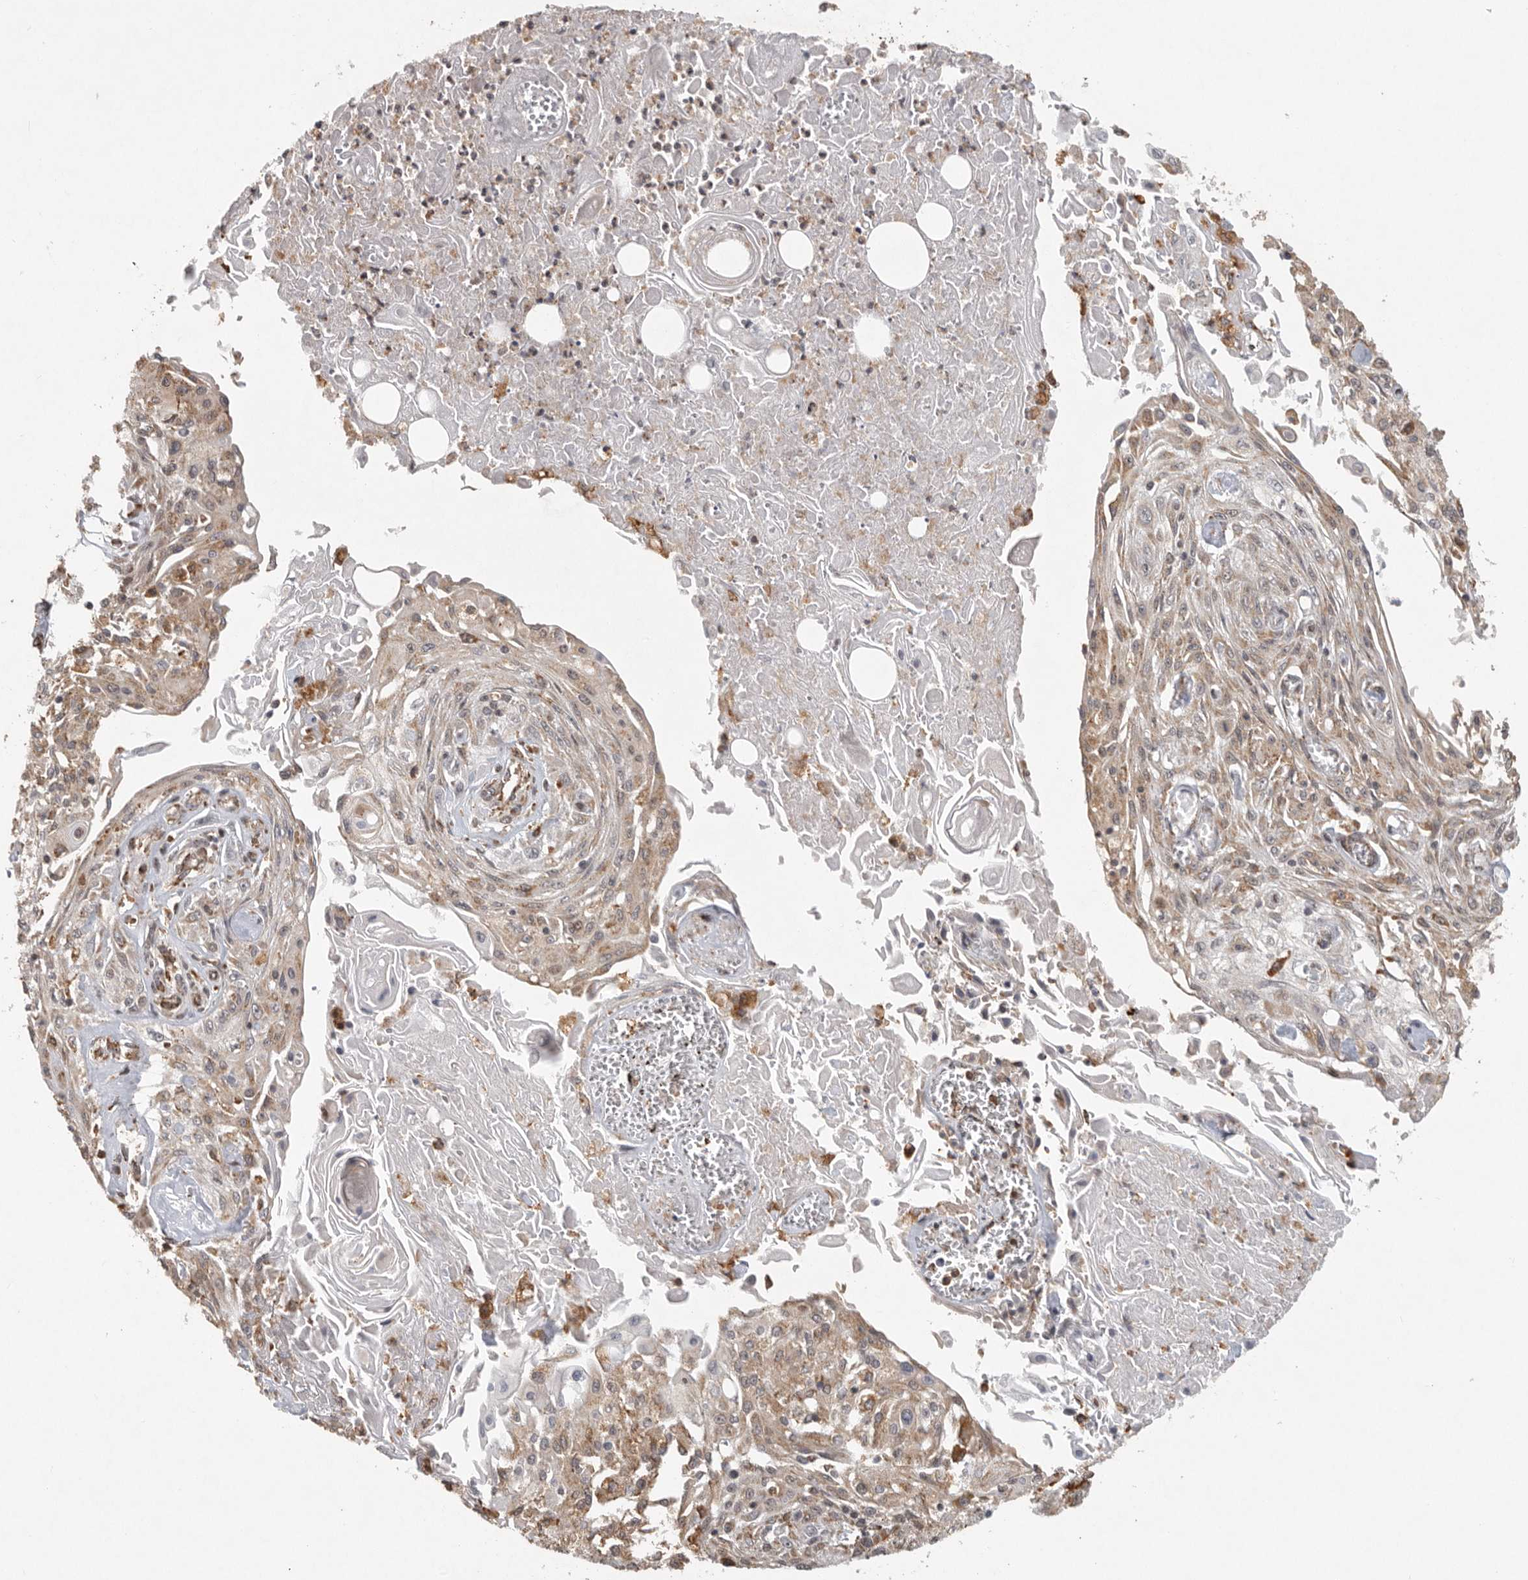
{"staining": {"intensity": "weak", "quantity": "25%-75%", "location": "cytoplasmic/membranous"}, "tissue": "skin cancer", "cell_type": "Tumor cells", "image_type": "cancer", "snomed": [{"axis": "morphology", "description": "Squamous cell carcinoma, NOS"}, {"axis": "morphology", "description": "Squamous cell carcinoma, metastatic, NOS"}, {"axis": "topography", "description": "Skin"}, {"axis": "topography", "description": "Lymph node"}], "caption": "Skin cancer (metastatic squamous cell carcinoma) stained with a protein marker demonstrates weak staining in tumor cells.", "gene": "ZNF83", "patient": {"sex": "male", "age": 75}}